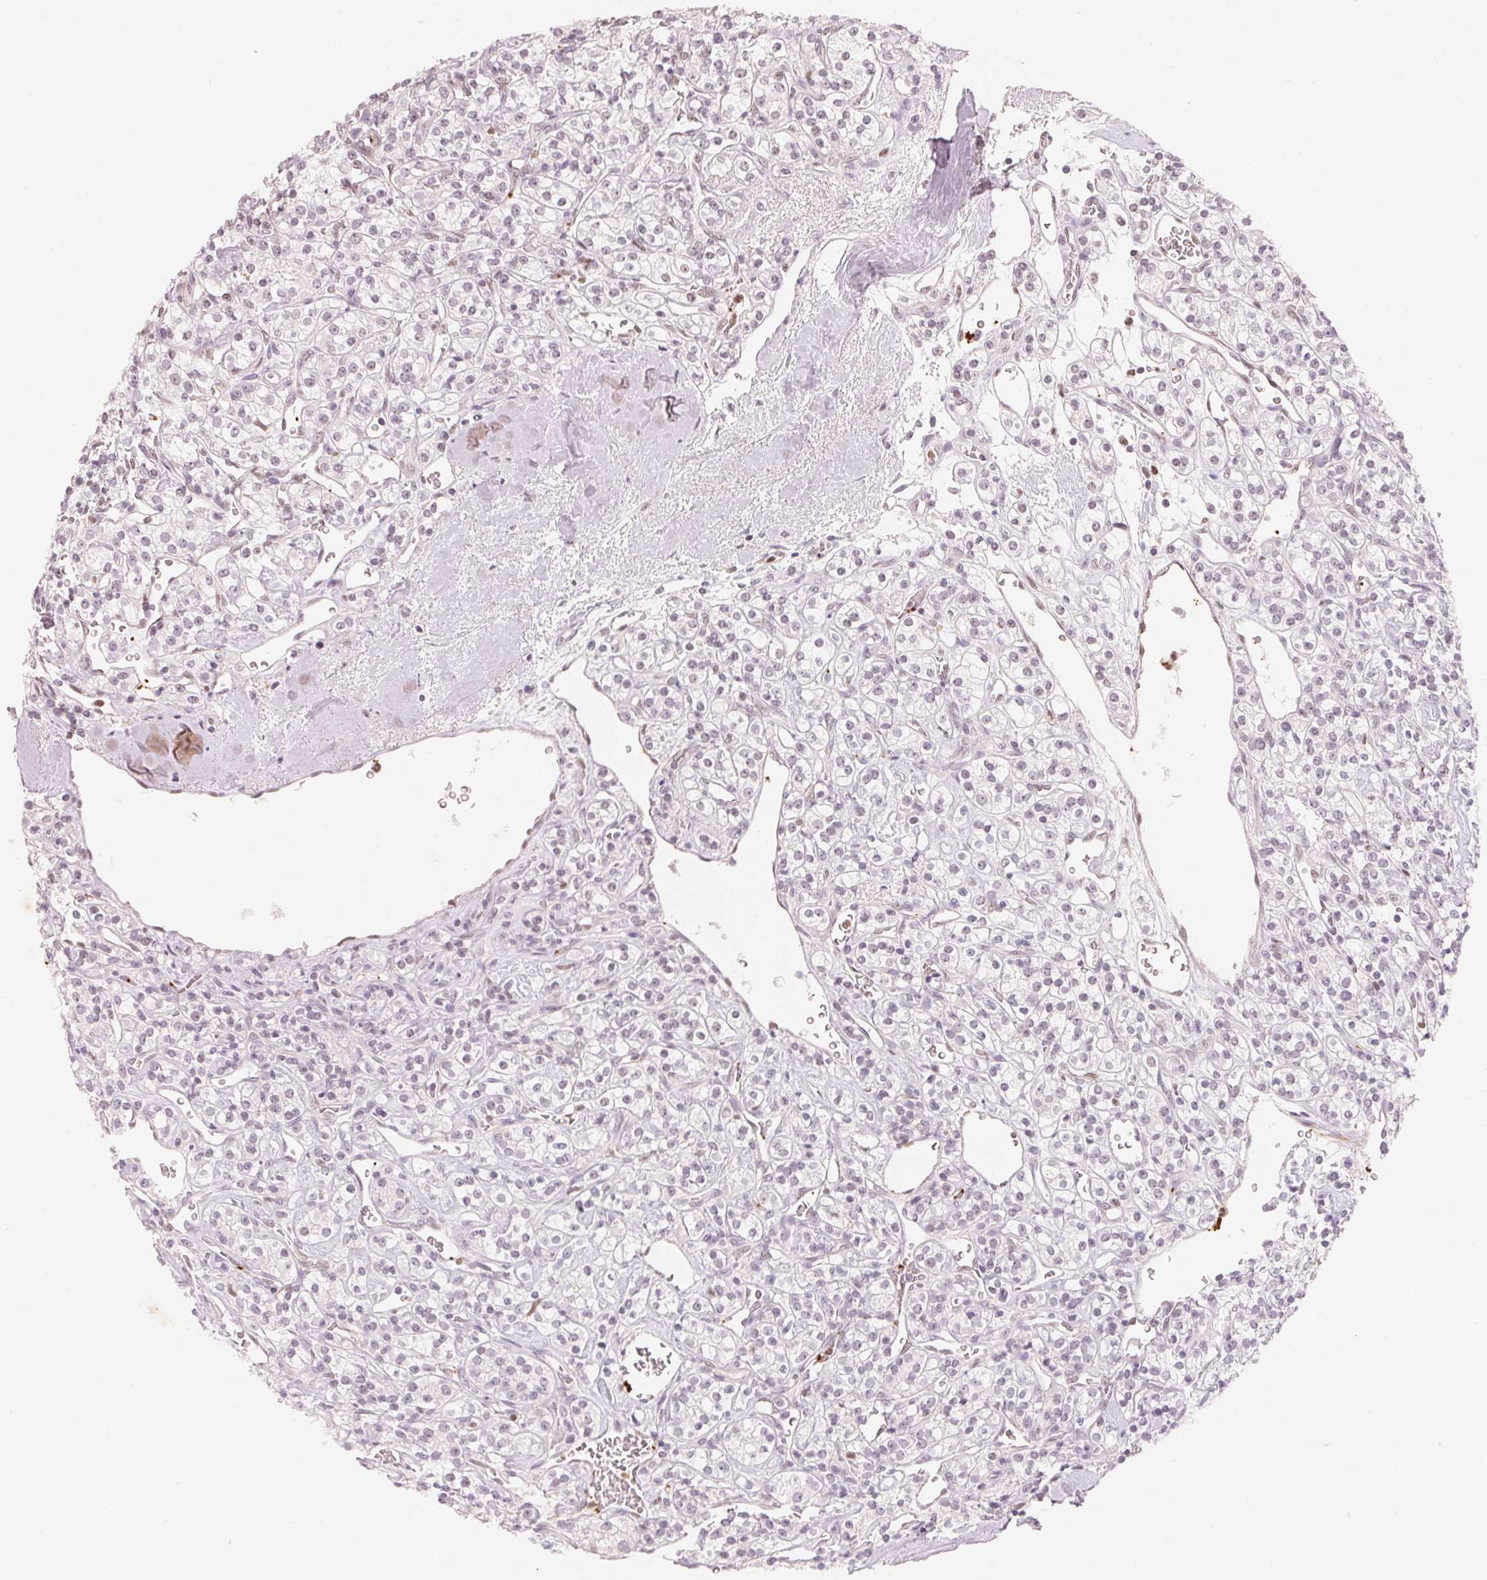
{"staining": {"intensity": "negative", "quantity": "none", "location": "none"}, "tissue": "renal cancer", "cell_type": "Tumor cells", "image_type": "cancer", "snomed": [{"axis": "morphology", "description": "Adenocarcinoma, NOS"}, {"axis": "topography", "description": "Kidney"}], "caption": "Tumor cells show no significant protein expression in renal adenocarcinoma. (DAB (3,3'-diaminobenzidine) immunohistochemistry visualized using brightfield microscopy, high magnification).", "gene": "ARHGAP22", "patient": {"sex": "male", "age": 77}}